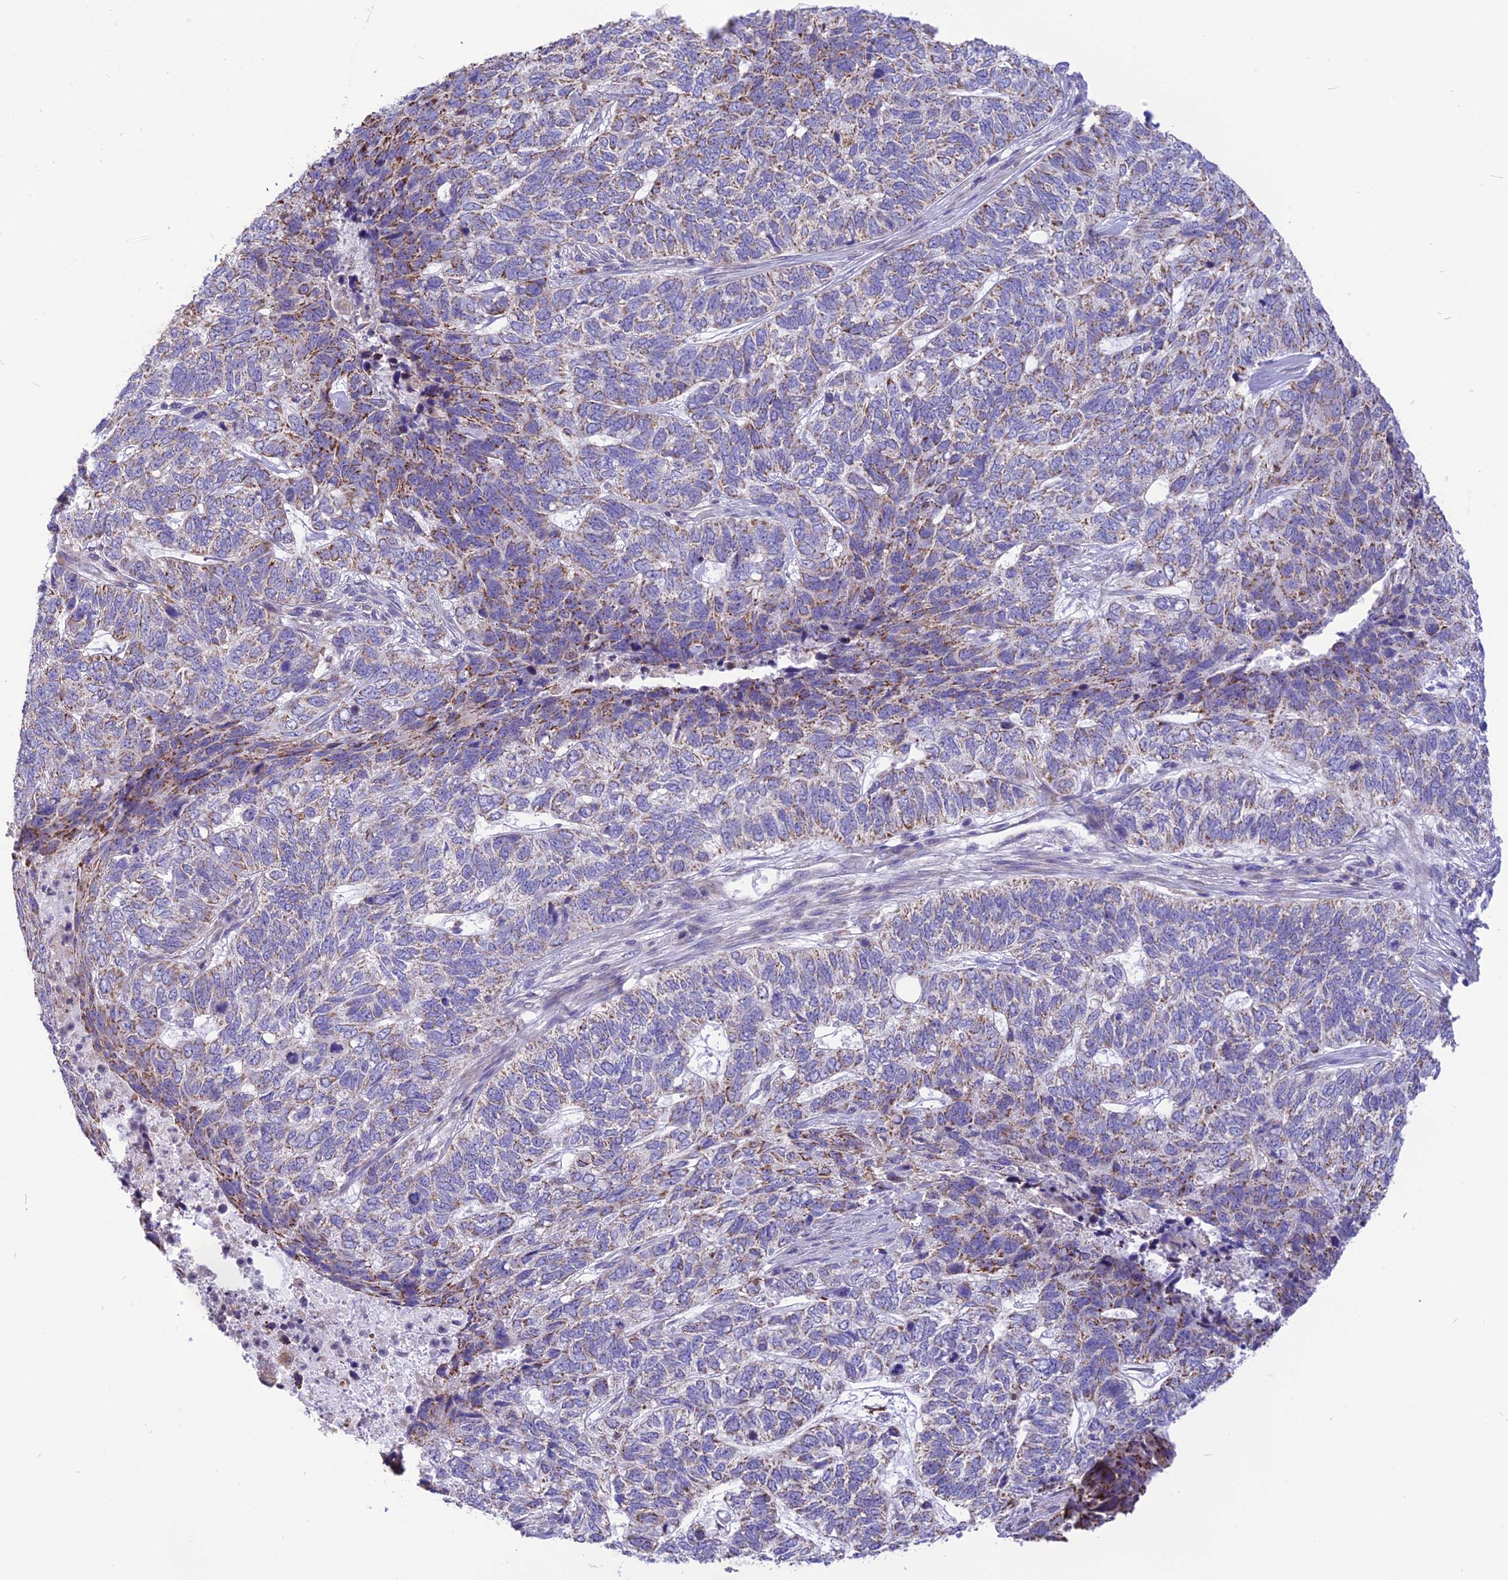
{"staining": {"intensity": "moderate", "quantity": "<25%", "location": "cytoplasmic/membranous"}, "tissue": "skin cancer", "cell_type": "Tumor cells", "image_type": "cancer", "snomed": [{"axis": "morphology", "description": "Basal cell carcinoma"}, {"axis": "topography", "description": "Skin"}], "caption": "Immunohistochemical staining of human skin cancer exhibits low levels of moderate cytoplasmic/membranous protein expression in approximately <25% of tumor cells. The staining is performed using DAB (3,3'-diaminobenzidine) brown chromogen to label protein expression. The nuclei are counter-stained blue using hematoxylin.", "gene": "DOC2B", "patient": {"sex": "female", "age": 65}}